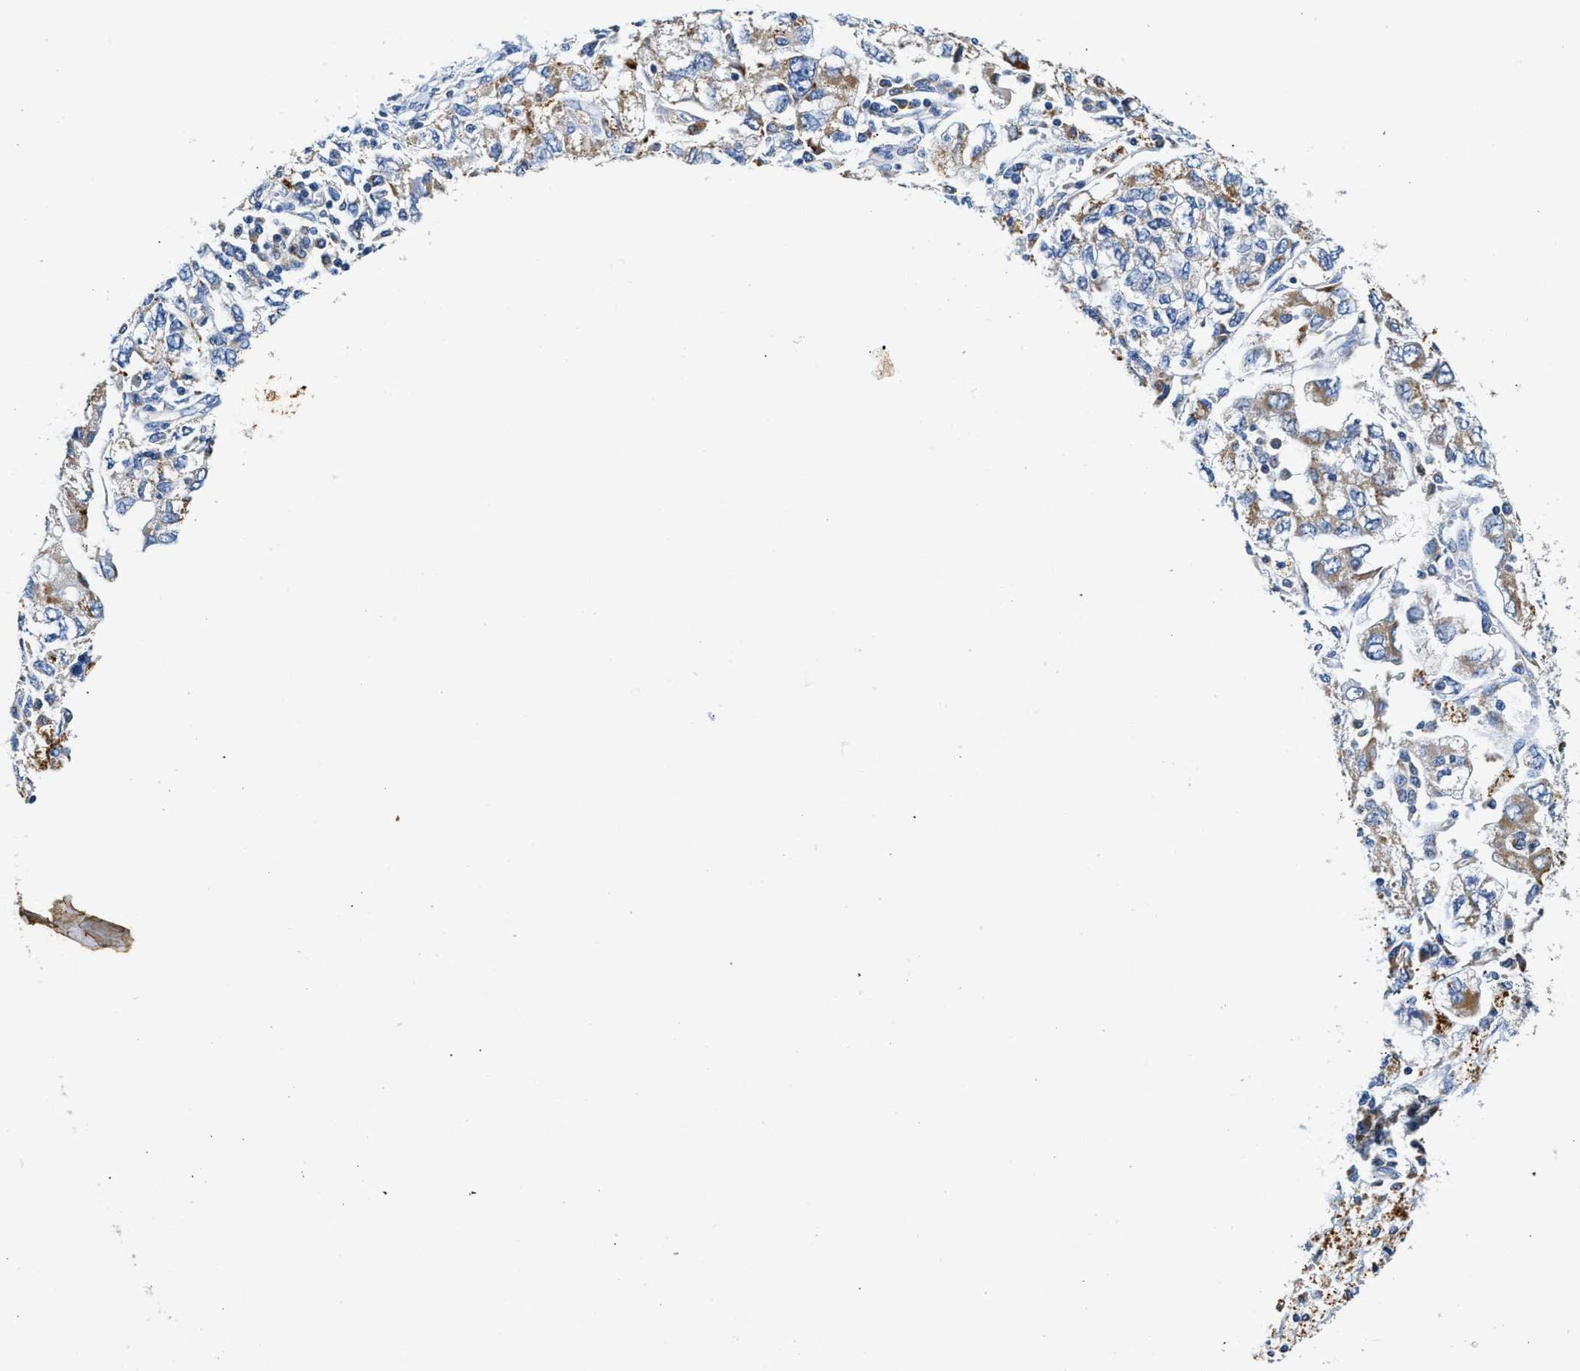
{"staining": {"intensity": "weak", "quantity": "25%-75%", "location": "cytoplasmic/membranous"}, "tissue": "ovarian cancer", "cell_type": "Tumor cells", "image_type": "cancer", "snomed": [{"axis": "morphology", "description": "Carcinoma, NOS"}, {"axis": "morphology", "description": "Cystadenocarcinoma, serous, NOS"}, {"axis": "topography", "description": "Ovary"}], "caption": "Immunohistochemical staining of human ovarian cancer exhibits weak cytoplasmic/membranous protein positivity in about 25%-75% of tumor cells.", "gene": "ACADVL", "patient": {"sex": "female", "age": 69}}